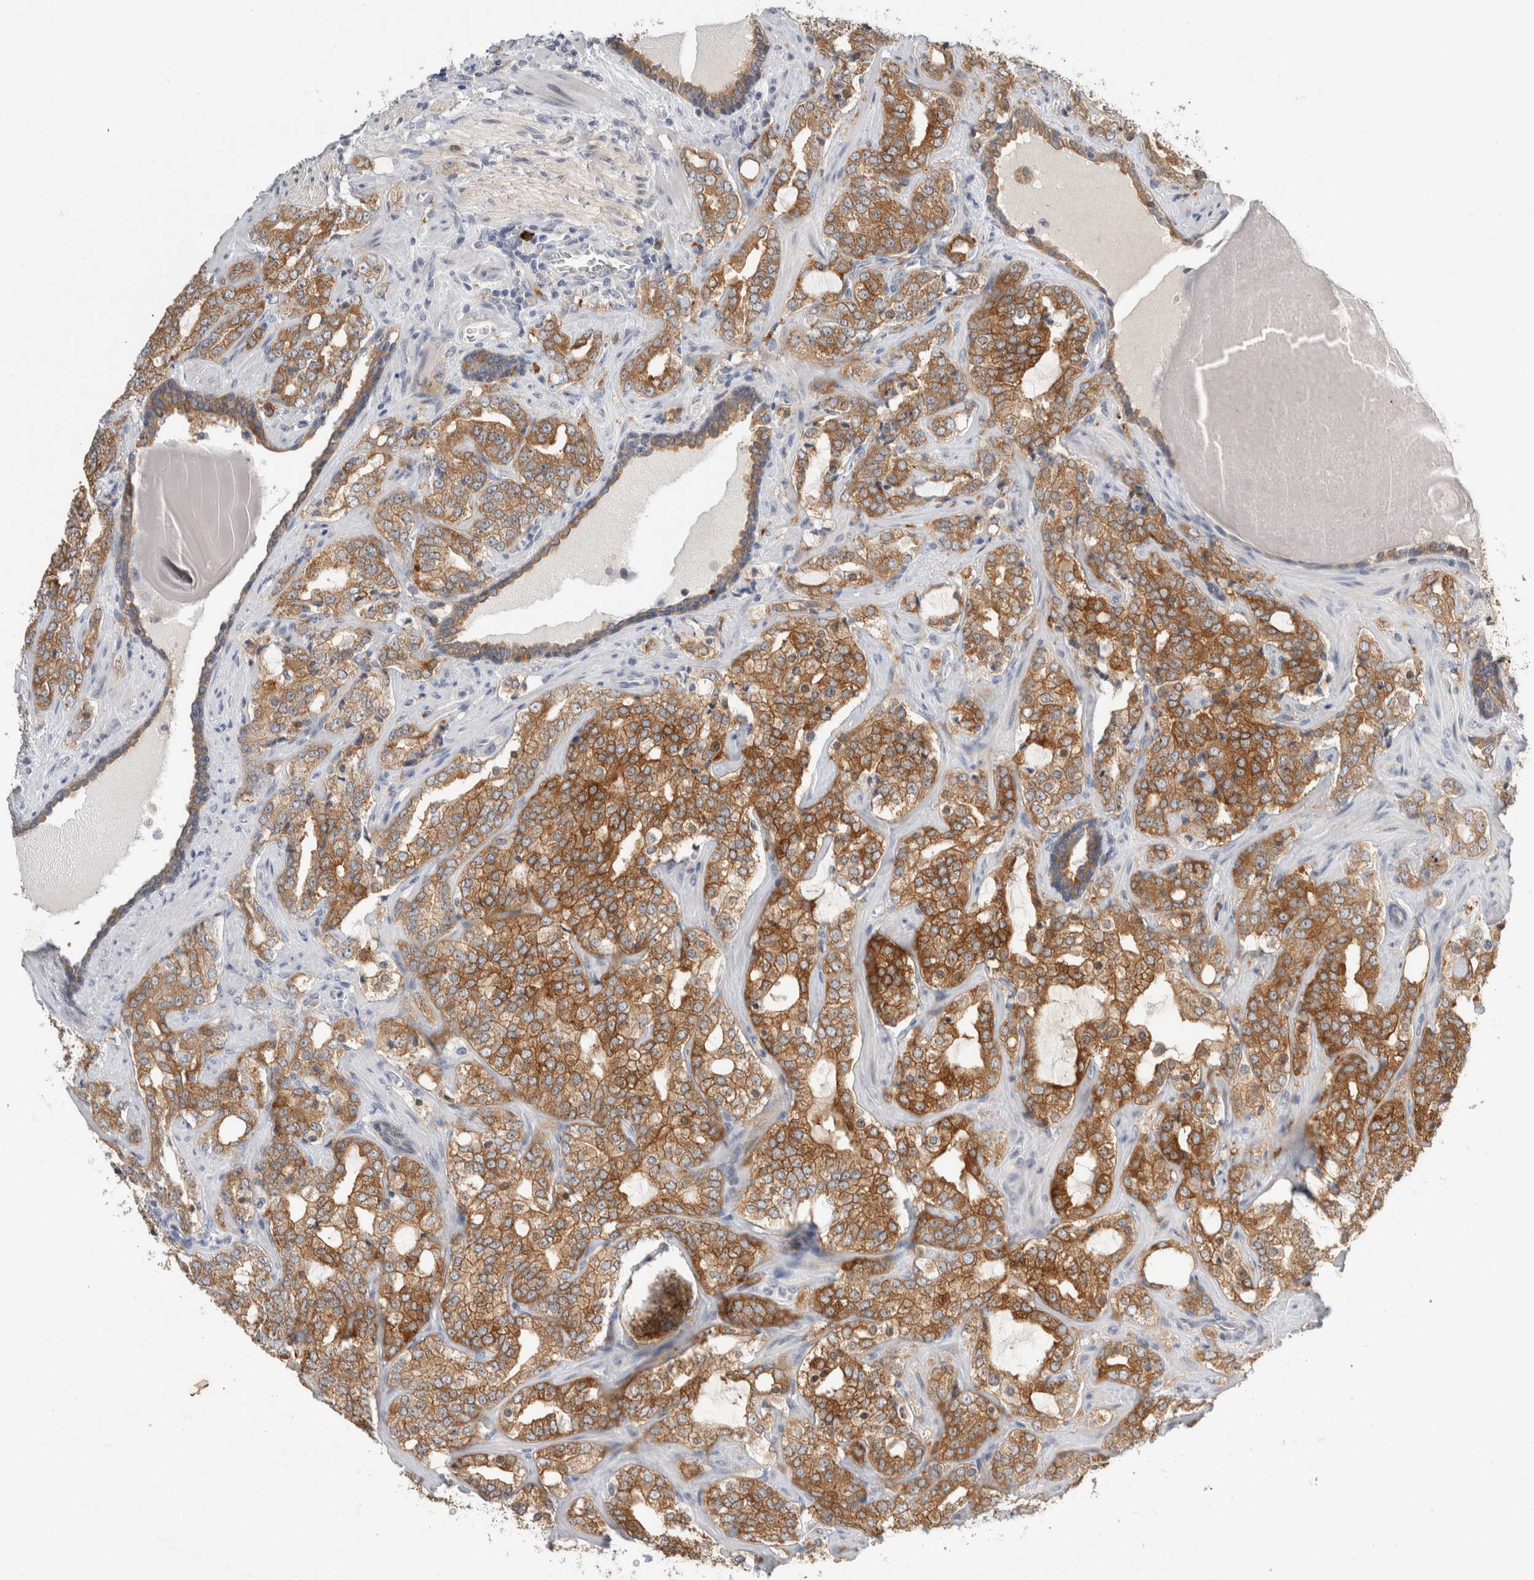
{"staining": {"intensity": "moderate", "quantity": ">75%", "location": "cytoplasmic/membranous"}, "tissue": "prostate cancer", "cell_type": "Tumor cells", "image_type": "cancer", "snomed": [{"axis": "morphology", "description": "Adenocarcinoma, High grade"}, {"axis": "topography", "description": "Prostate"}], "caption": "Prostate cancer tissue displays moderate cytoplasmic/membranous expression in about >75% of tumor cells", "gene": "NEDD4L", "patient": {"sex": "male", "age": 64}}